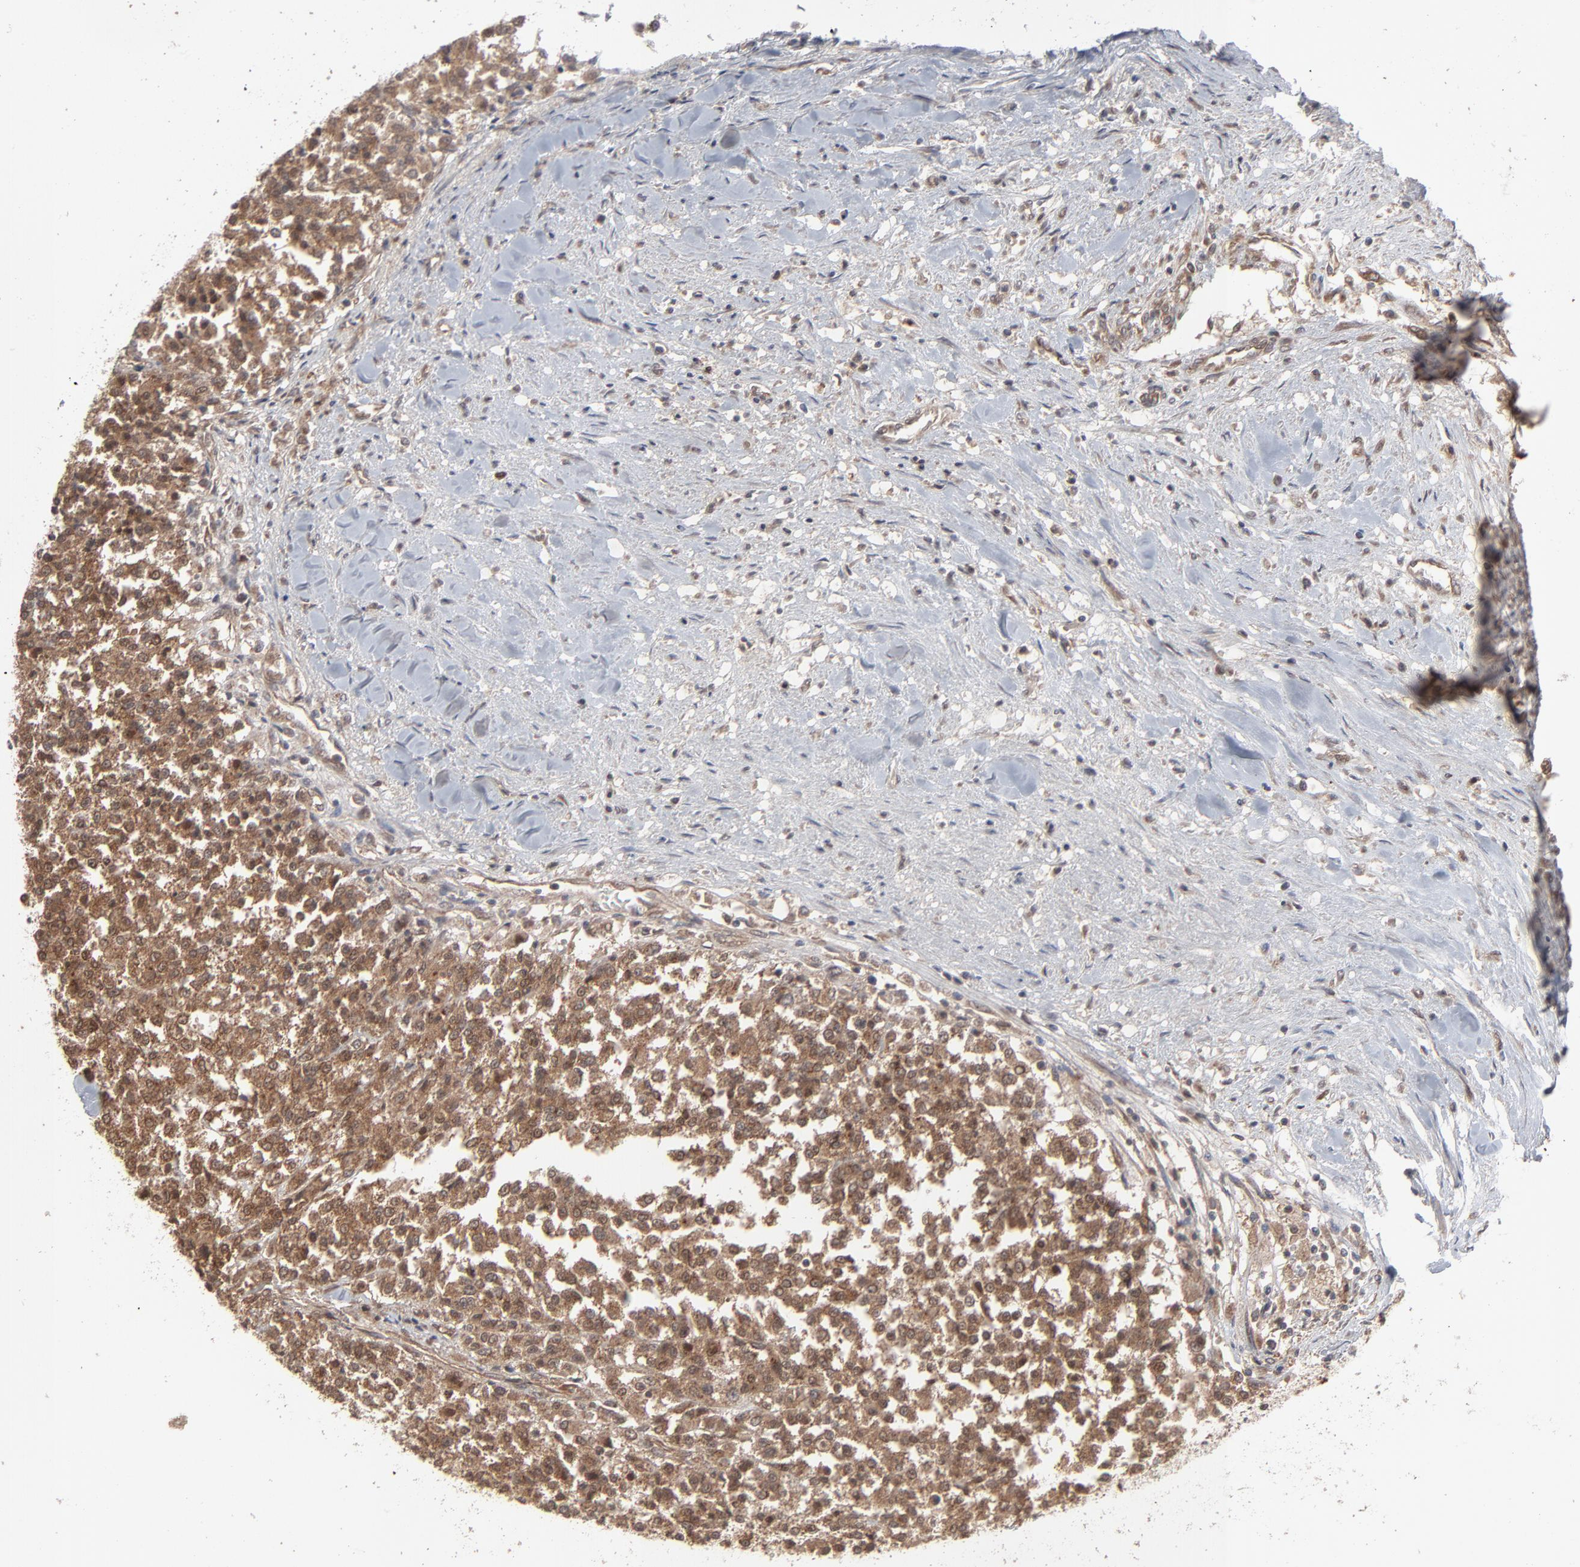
{"staining": {"intensity": "moderate", "quantity": ">75%", "location": "cytoplasmic/membranous,nuclear"}, "tissue": "testis cancer", "cell_type": "Tumor cells", "image_type": "cancer", "snomed": [{"axis": "morphology", "description": "Seminoma, NOS"}, {"axis": "topography", "description": "Testis"}], "caption": "Testis cancer stained with a brown dye exhibits moderate cytoplasmic/membranous and nuclear positive positivity in about >75% of tumor cells.", "gene": "SCFD1", "patient": {"sex": "male", "age": 59}}